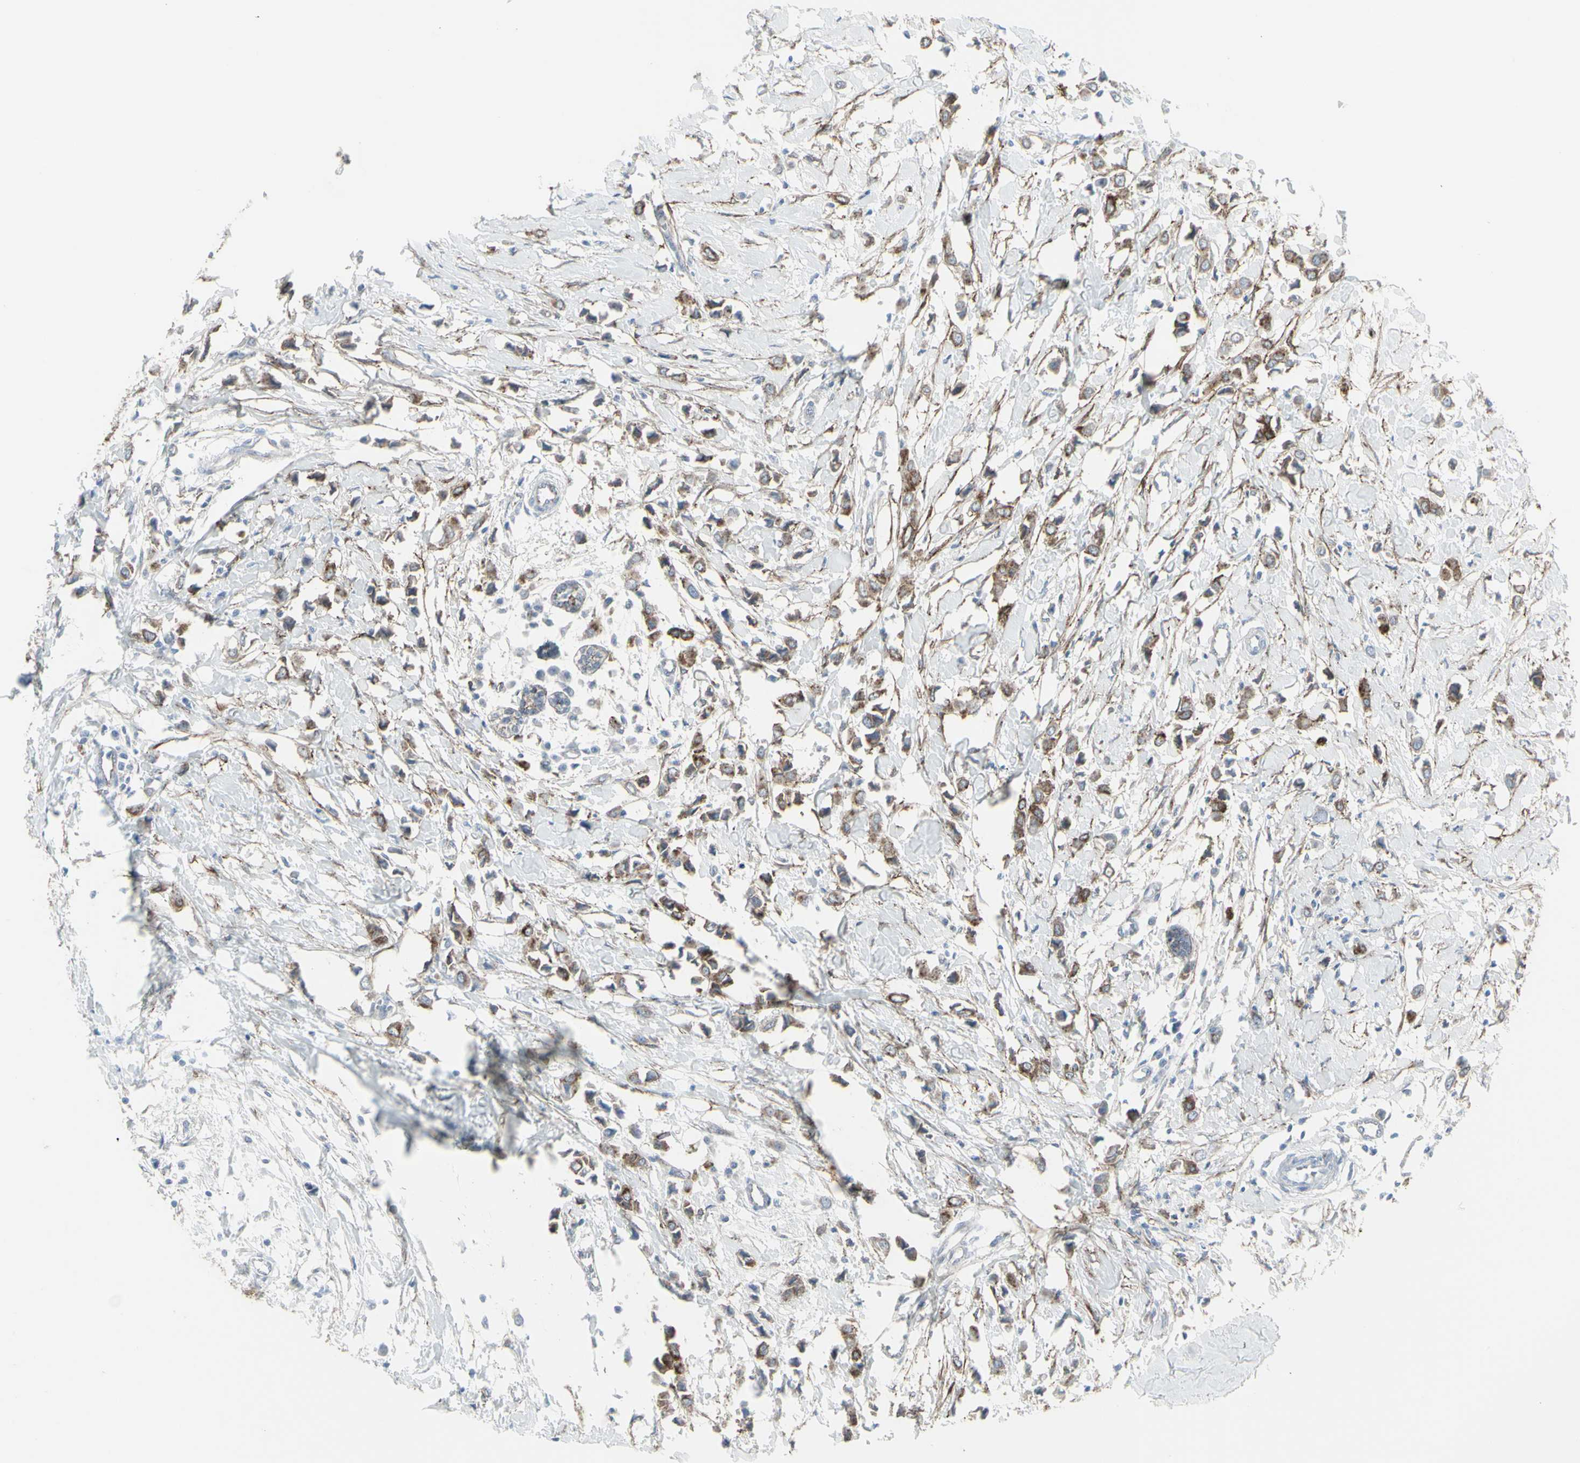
{"staining": {"intensity": "moderate", "quantity": ">75%", "location": "cytoplasmic/membranous"}, "tissue": "breast cancer", "cell_type": "Tumor cells", "image_type": "cancer", "snomed": [{"axis": "morphology", "description": "Lobular carcinoma"}, {"axis": "topography", "description": "Breast"}], "caption": "Brown immunohistochemical staining in human breast cancer (lobular carcinoma) demonstrates moderate cytoplasmic/membranous staining in about >75% of tumor cells.", "gene": "GJA1", "patient": {"sex": "female", "age": 51}}